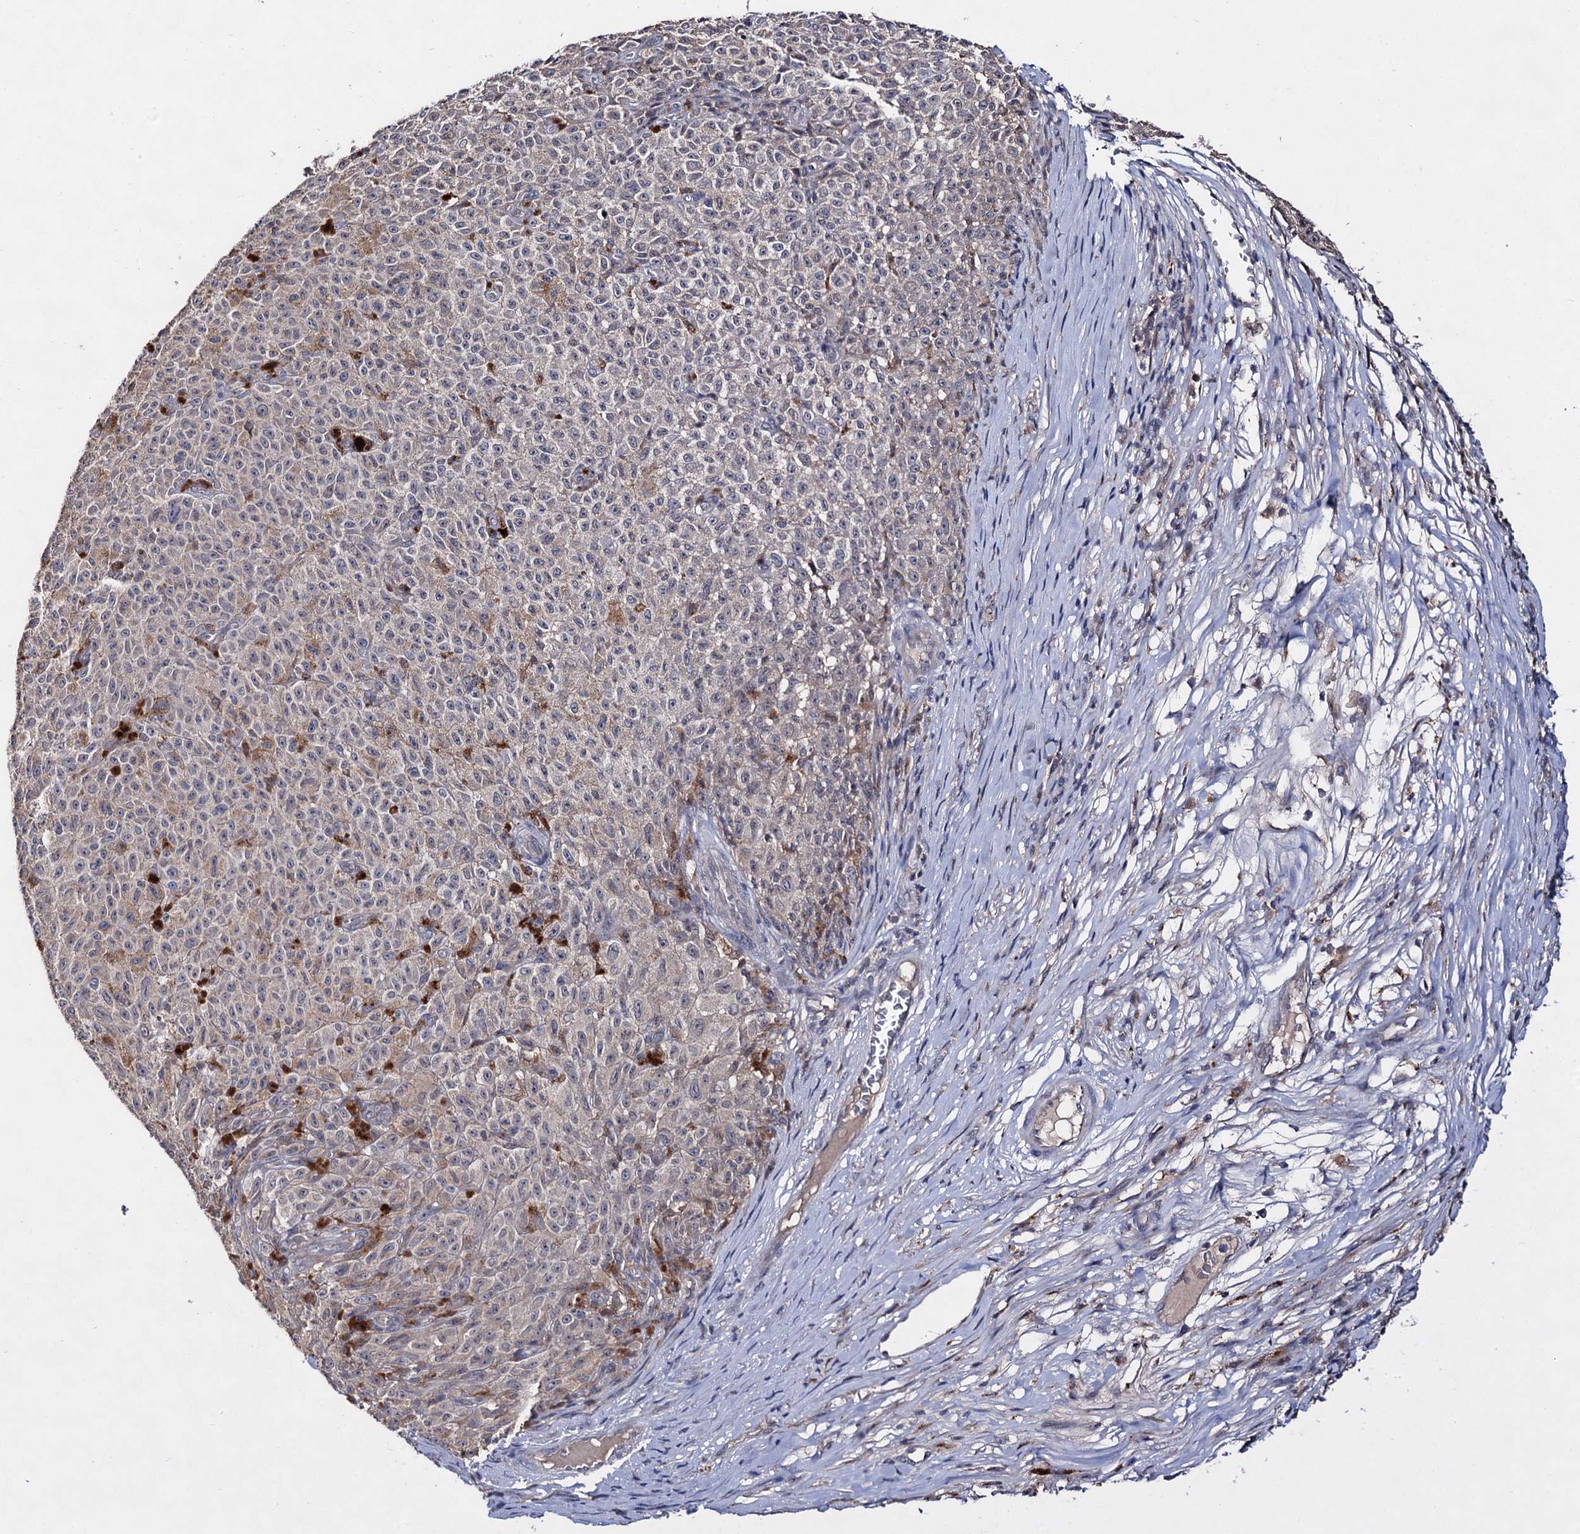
{"staining": {"intensity": "negative", "quantity": "none", "location": "none"}, "tissue": "melanoma", "cell_type": "Tumor cells", "image_type": "cancer", "snomed": [{"axis": "morphology", "description": "Malignant melanoma, NOS"}, {"axis": "topography", "description": "Skin"}], "caption": "Immunohistochemistry photomicrograph of melanoma stained for a protein (brown), which demonstrates no expression in tumor cells.", "gene": "ACTR6", "patient": {"sex": "female", "age": 82}}